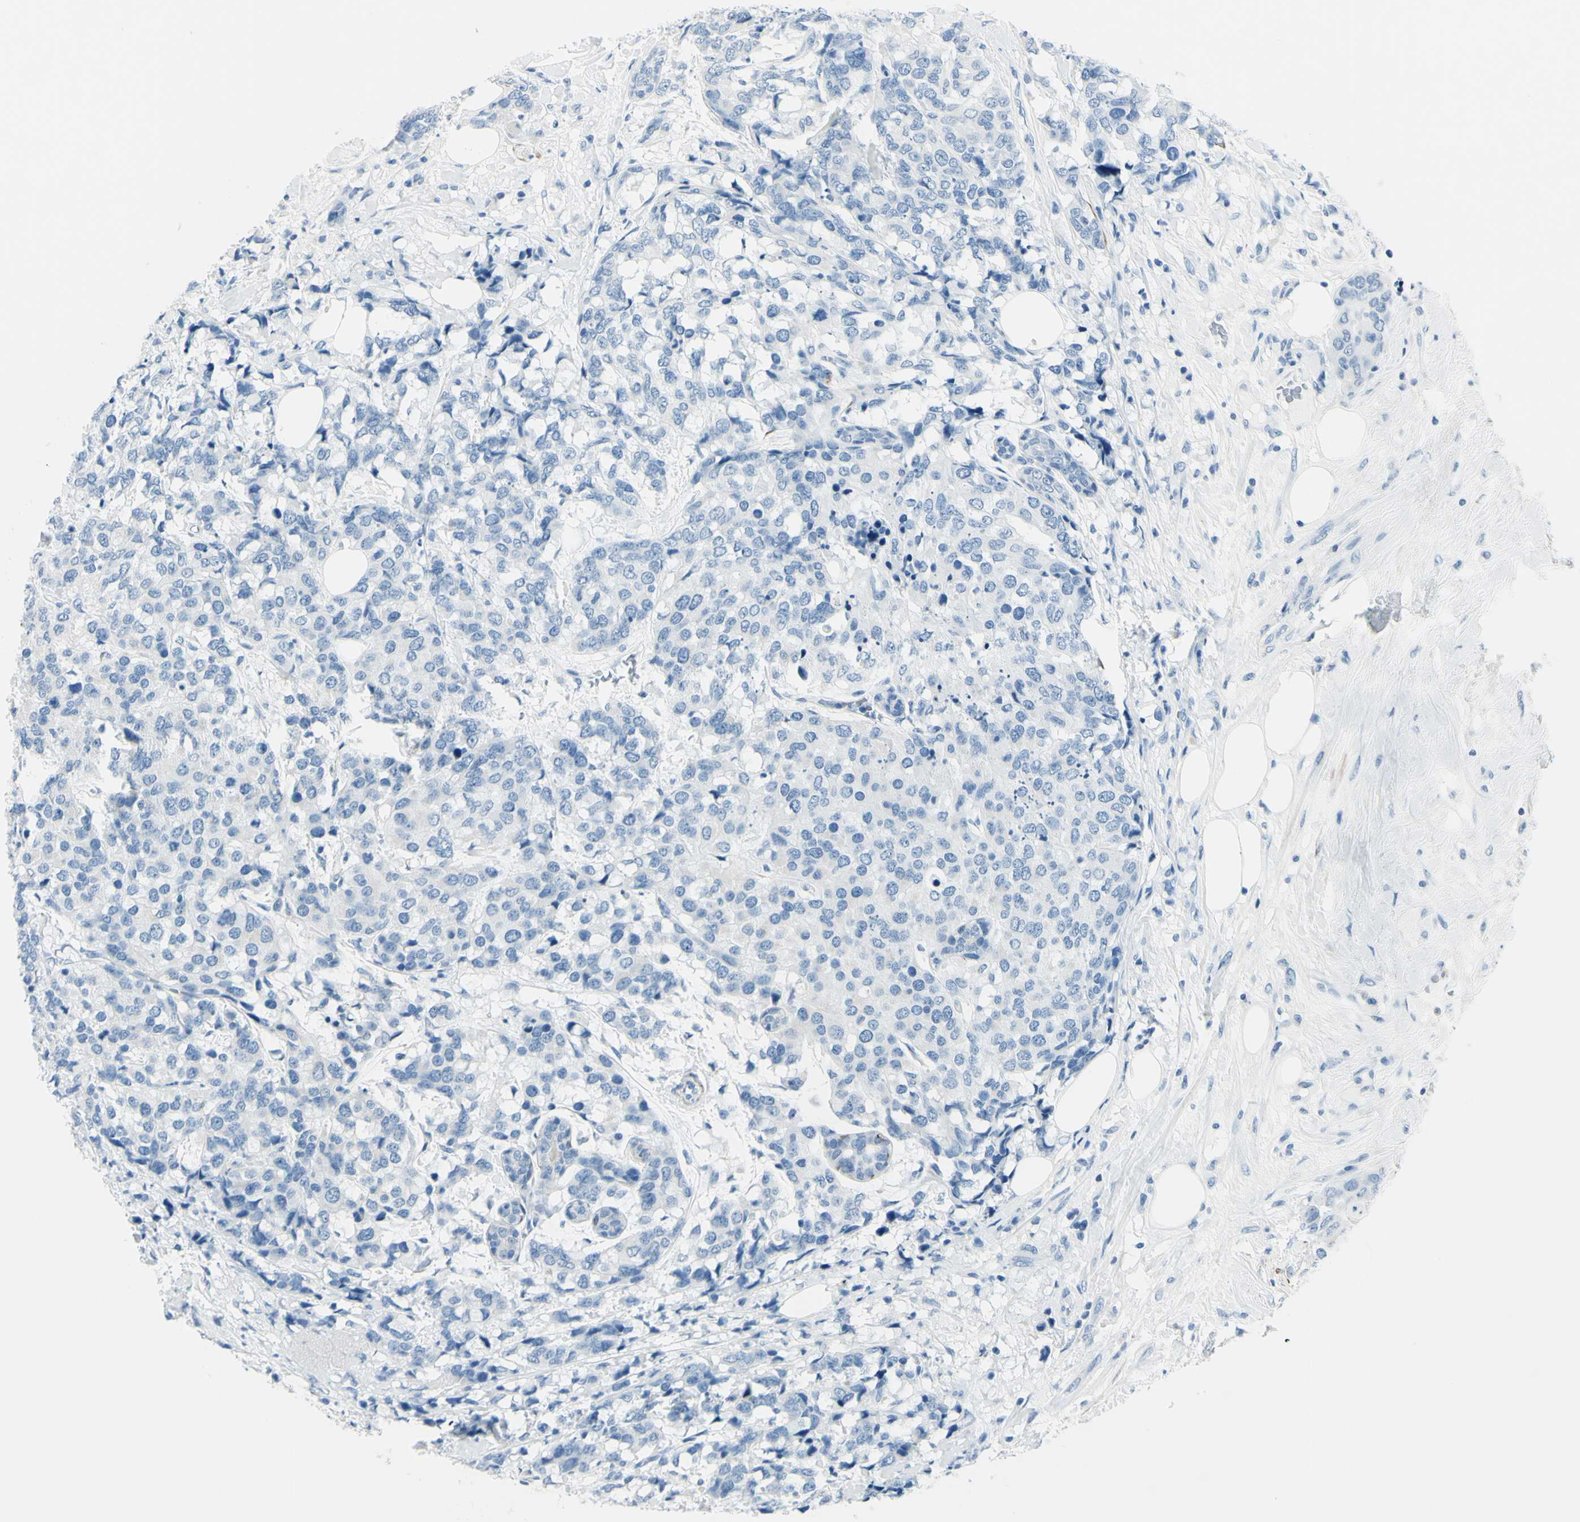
{"staining": {"intensity": "negative", "quantity": "none", "location": "none"}, "tissue": "breast cancer", "cell_type": "Tumor cells", "image_type": "cancer", "snomed": [{"axis": "morphology", "description": "Lobular carcinoma"}, {"axis": "topography", "description": "Breast"}], "caption": "Breast cancer was stained to show a protein in brown. There is no significant expression in tumor cells.", "gene": "CDH15", "patient": {"sex": "female", "age": 59}}